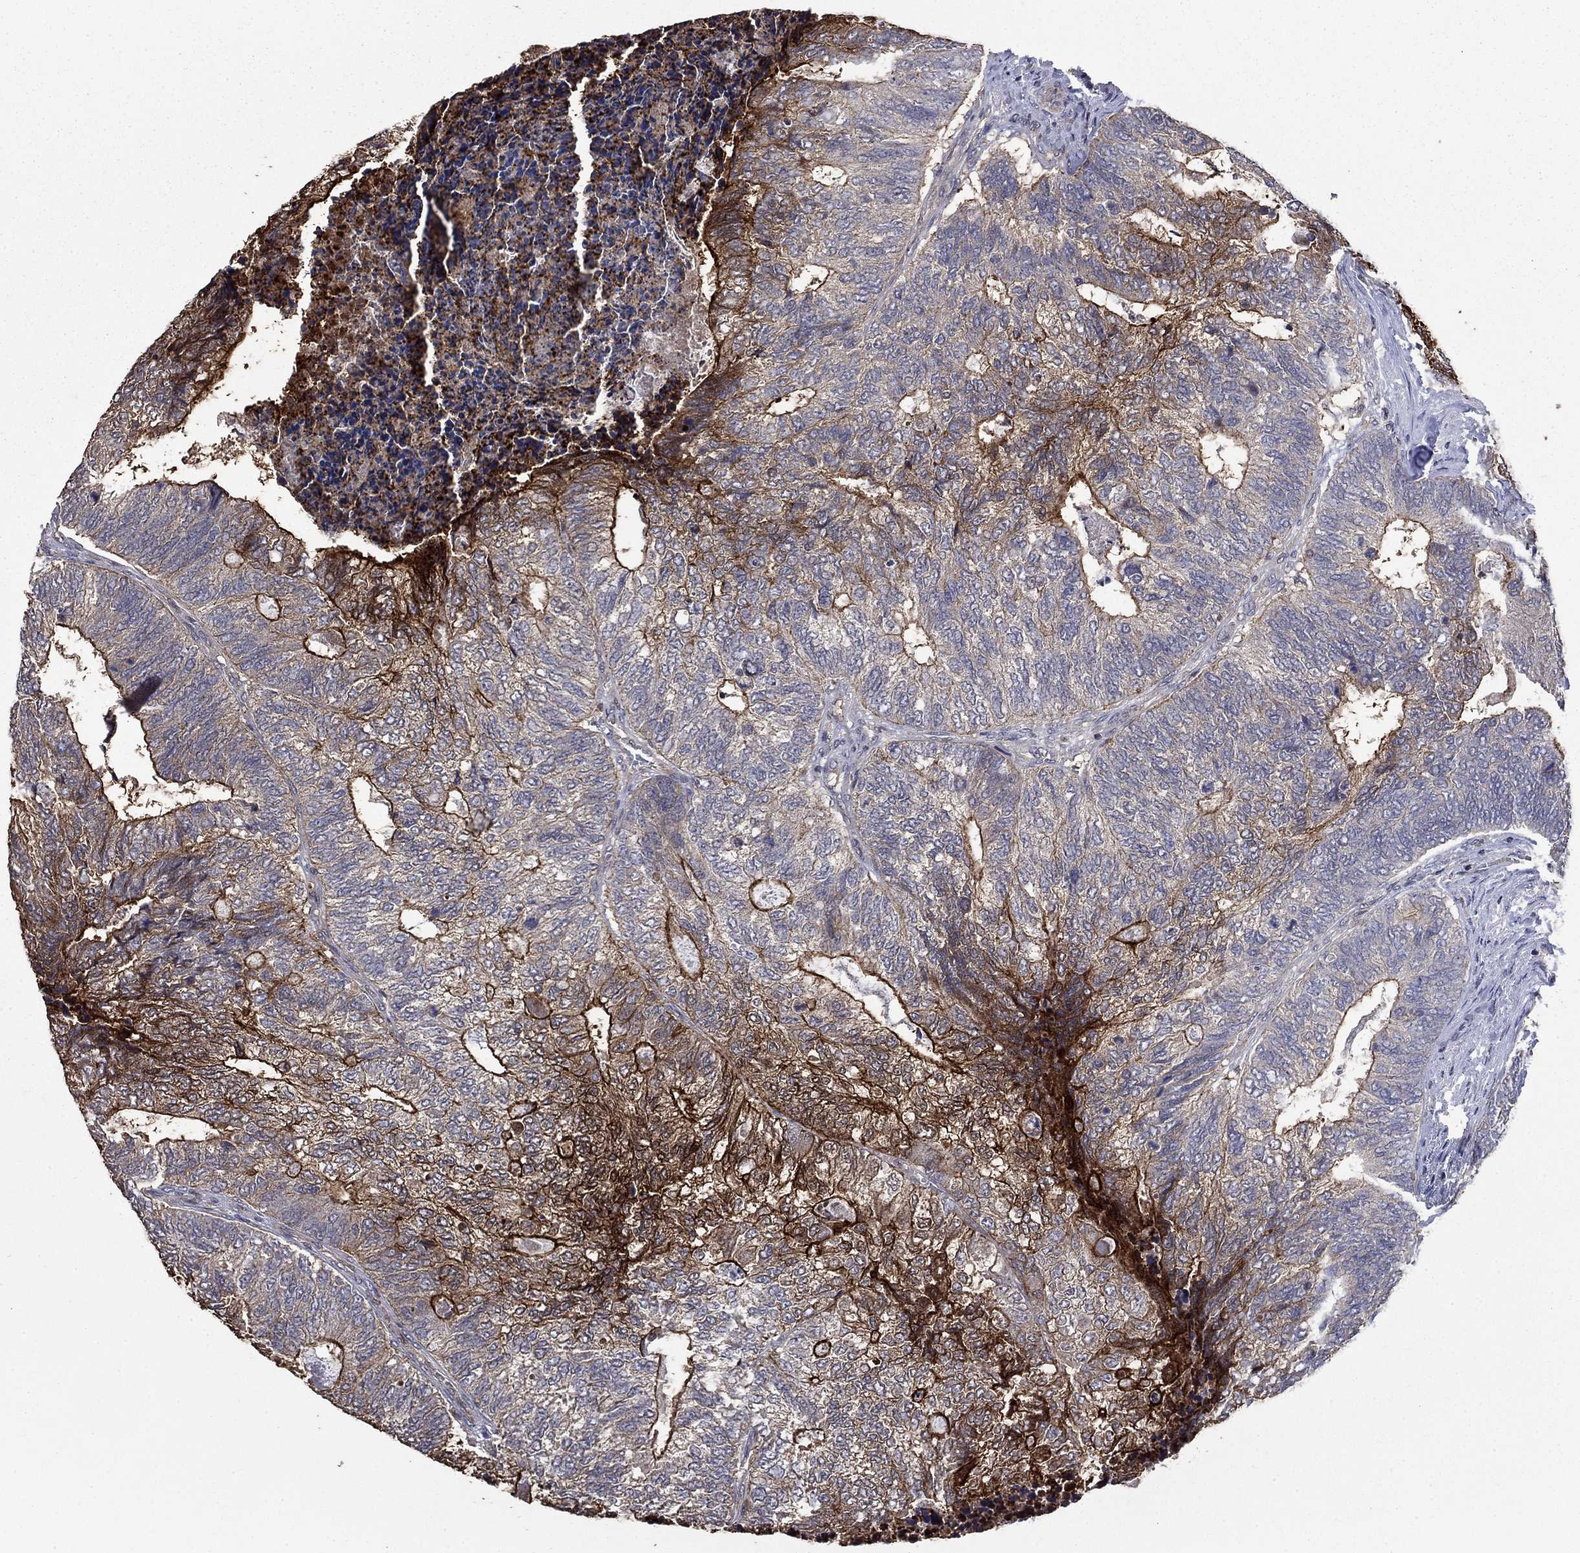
{"staining": {"intensity": "strong", "quantity": "<25%", "location": "cytoplasmic/membranous"}, "tissue": "colorectal cancer", "cell_type": "Tumor cells", "image_type": "cancer", "snomed": [{"axis": "morphology", "description": "Adenocarcinoma, NOS"}, {"axis": "topography", "description": "Colon"}], "caption": "IHC image of neoplastic tissue: human colorectal adenocarcinoma stained using immunohistochemistry exhibits medium levels of strong protein expression localized specifically in the cytoplasmic/membranous of tumor cells, appearing as a cytoplasmic/membranous brown color.", "gene": "DVL1", "patient": {"sex": "female", "age": 67}}